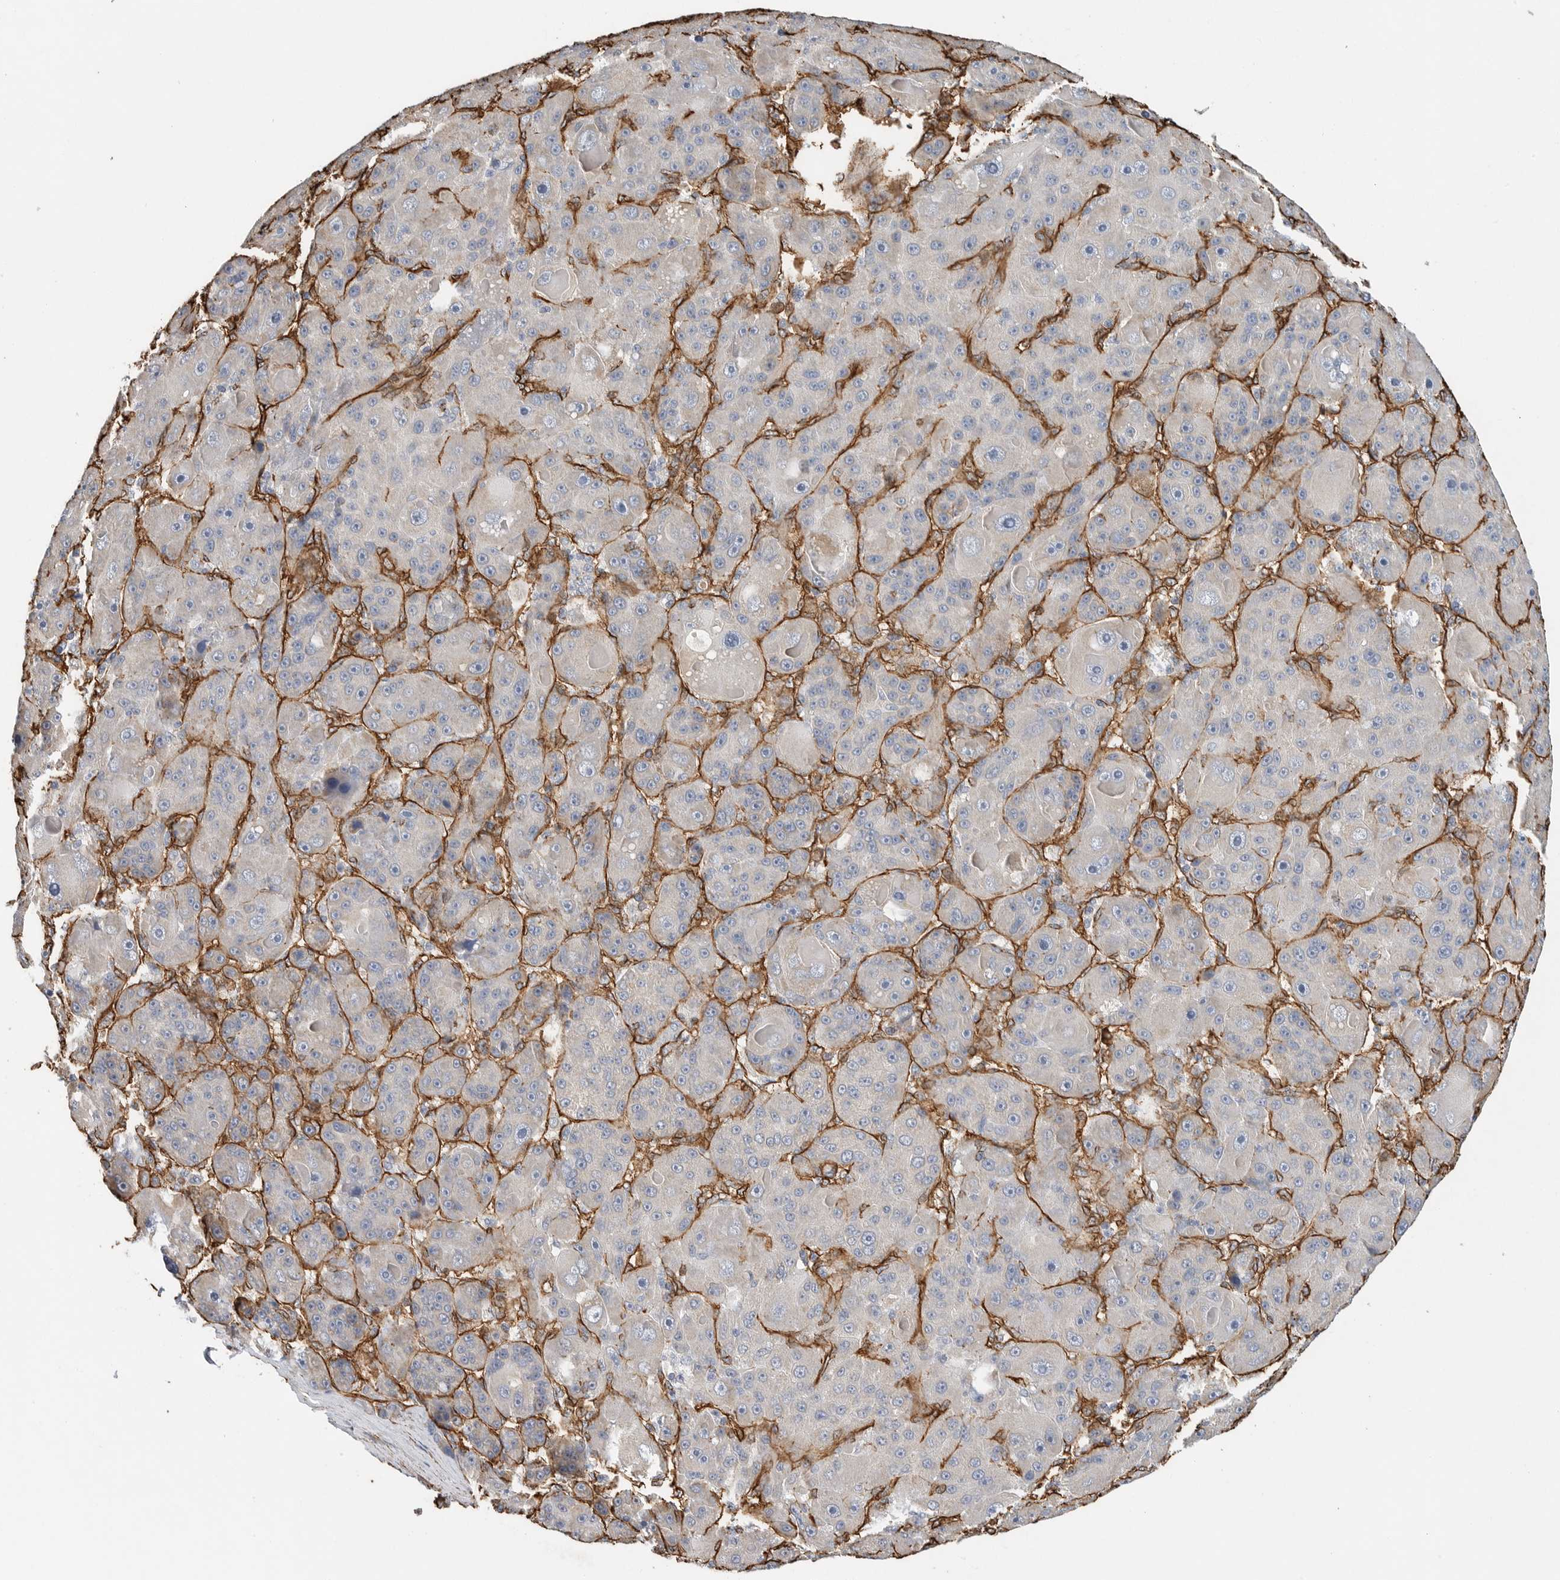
{"staining": {"intensity": "negative", "quantity": "none", "location": "none"}, "tissue": "liver cancer", "cell_type": "Tumor cells", "image_type": "cancer", "snomed": [{"axis": "morphology", "description": "Carcinoma, Hepatocellular, NOS"}, {"axis": "topography", "description": "Liver"}], "caption": "Tumor cells are negative for brown protein staining in liver hepatocellular carcinoma.", "gene": "JMJD4", "patient": {"sex": "male", "age": 76}}